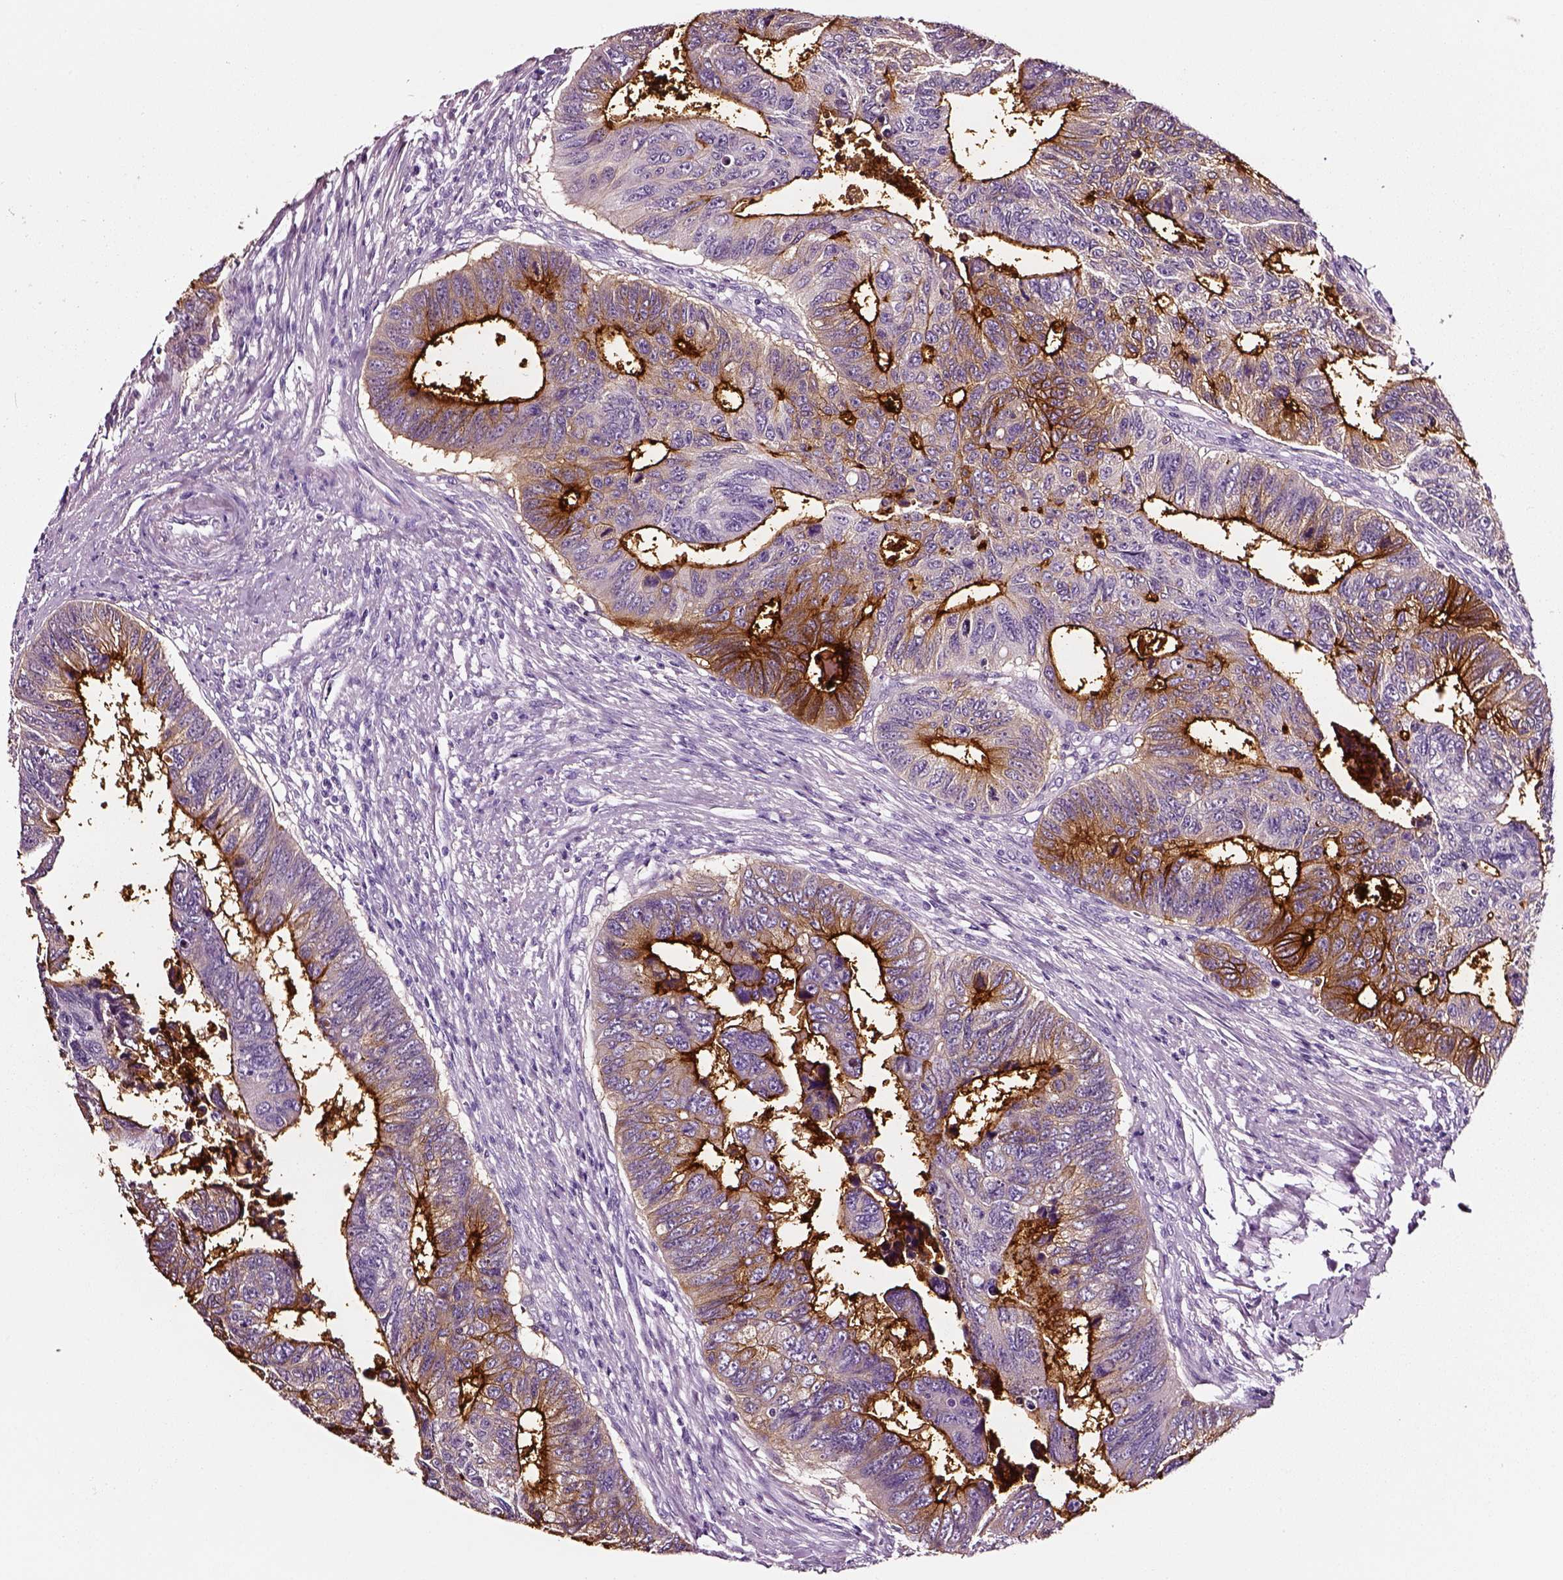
{"staining": {"intensity": "strong", "quantity": ">75%", "location": "cytoplasmic/membranous"}, "tissue": "colorectal cancer", "cell_type": "Tumor cells", "image_type": "cancer", "snomed": [{"axis": "morphology", "description": "Adenocarcinoma, NOS"}, {"axis": "topography", "description": "Rectum"}], "caption": "Tumor cells show high levels of strong cytoplasmic/membranous expression in approximately >75% of cells in human colorectal cancer (adenocarcinoma).", "gene": "DPEP1", "patient": {"sex": "female", "age": 85}}